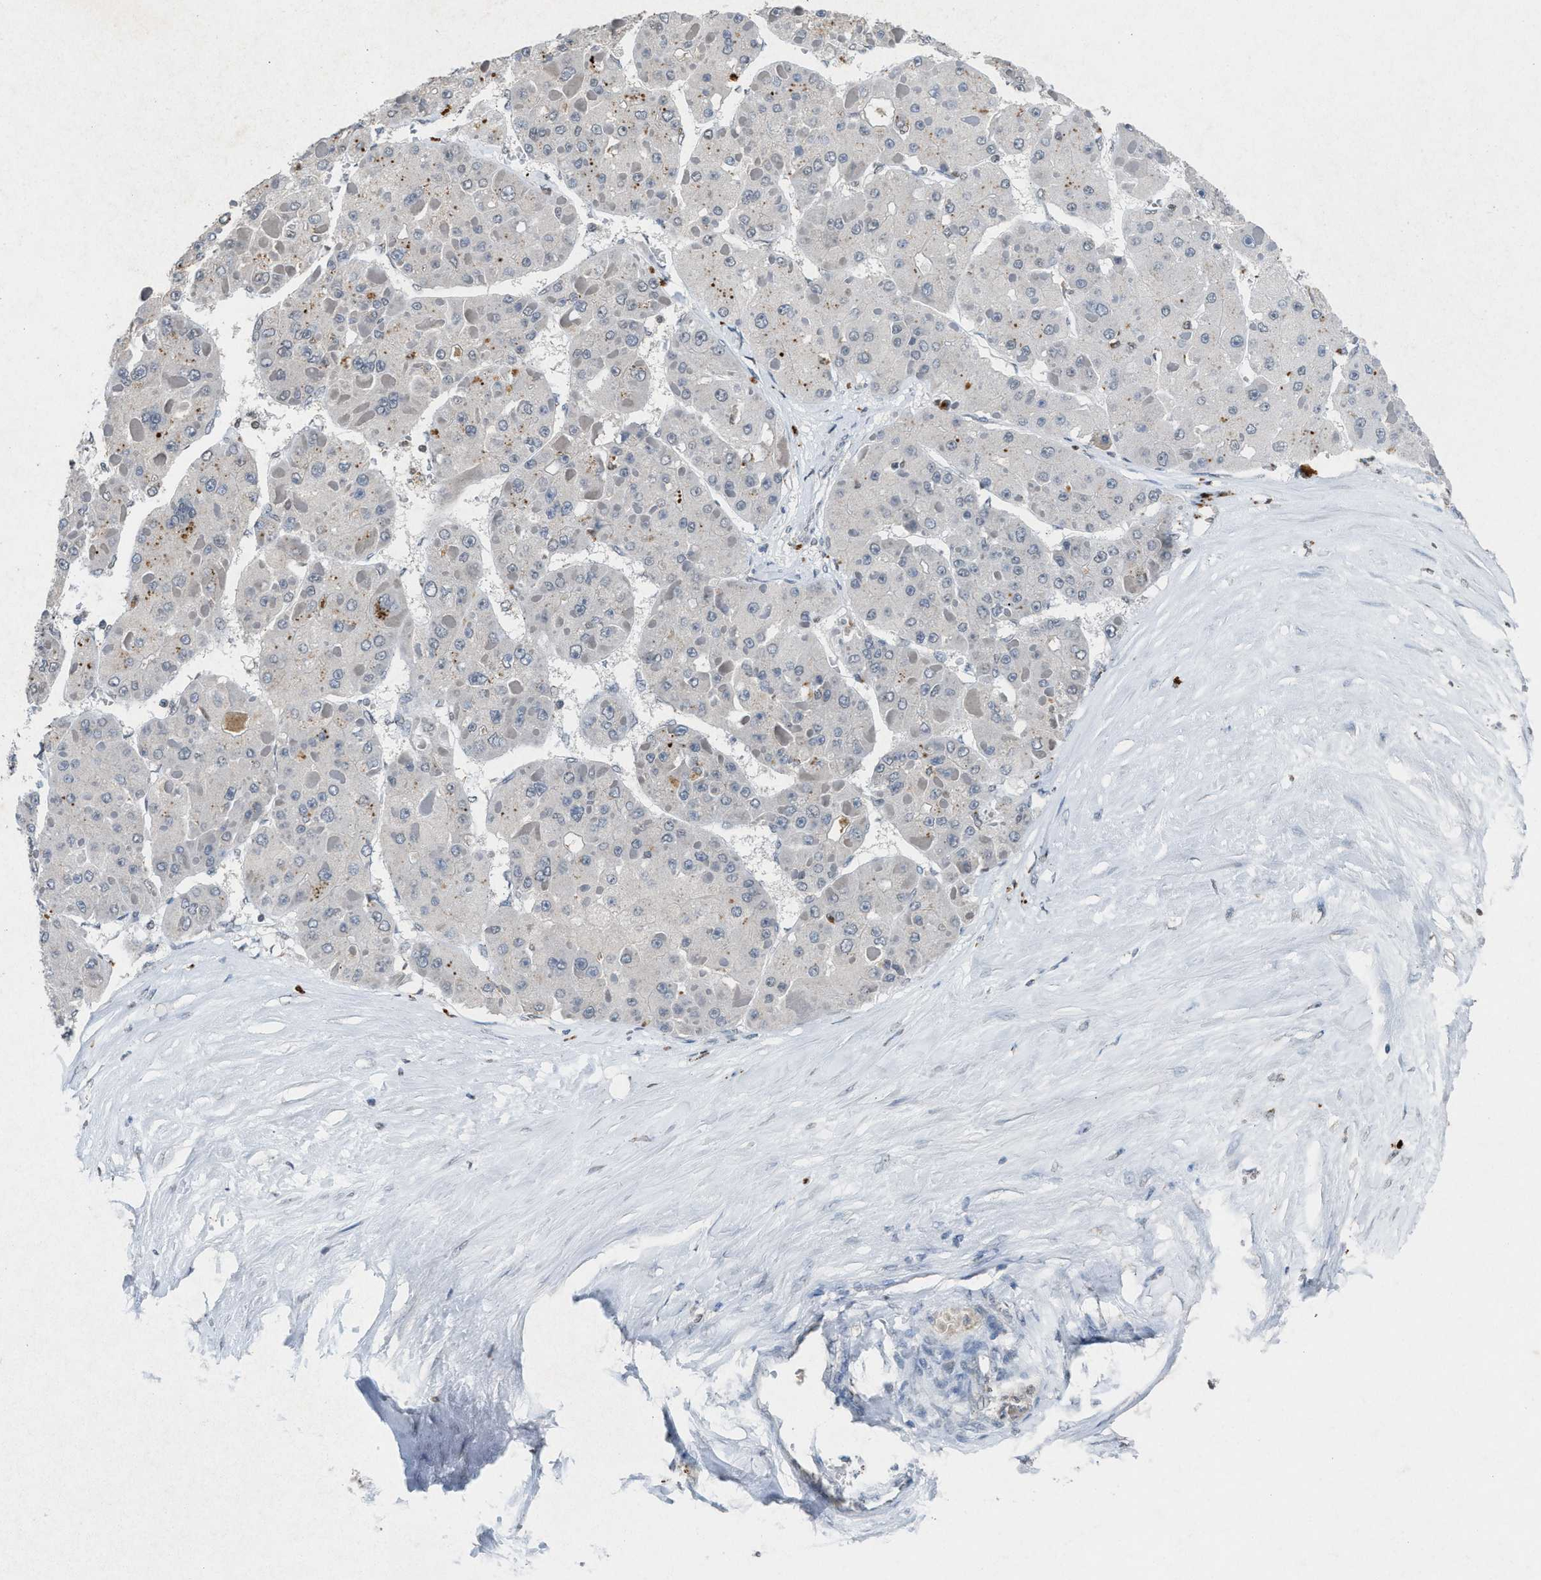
{"staining": {"intensity": "negative", "quantity": "none", "location": "none"}, "tissue": "liver cancer", "cell_type": "Tumor cells", "image_type": "cancer", "snomed": [{"axis": "morphology", "description": "Carcinoma, Hepatocellular, NOS"}, {"axis": "topography", "description": "Liver"}], "caption": "The micrograph demonstrates no staining of tumor cells in liver cancer (hepatocellular carcinoma).", "gene": "SLC5A5", "patient": {"sex": "female", "age": 73}}